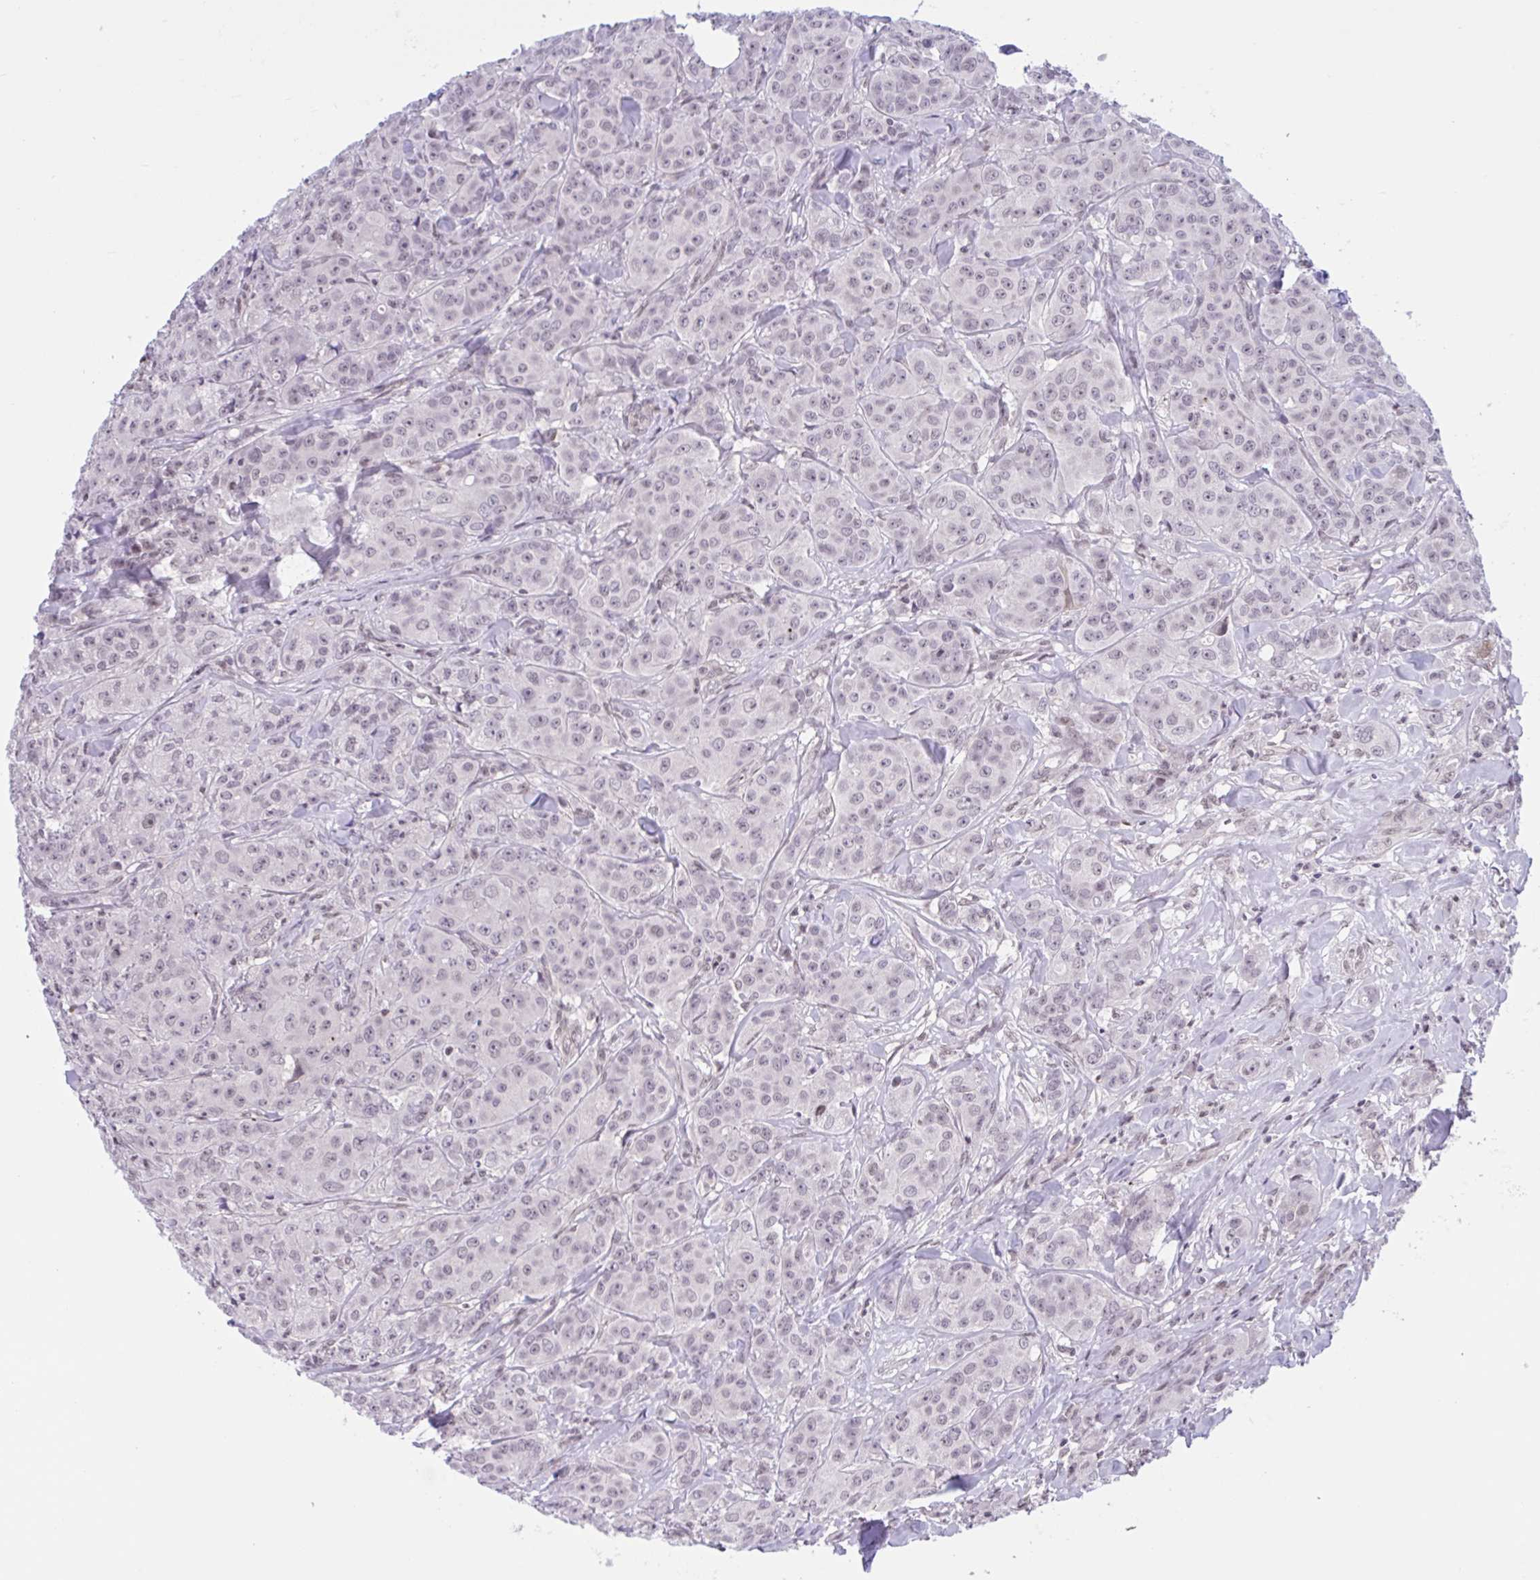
{"staining": {"intensity": "weak", "quantity": "<25%", "location": "nuclear"}, "tissue": "breast cancer", "cell_type": "Tumor cells", "image_type": "cancer", "snomed": [{"axis": "morphology", "description": "Normal tissue, NOS"}, {"axis": "morphology", "description": "Duct carcinoma"}, {"axis": "topography", "description": "Breast"}], "caption": "A micrograph of human breast invasive ductal carcinoma is negative for staining in tumor cells.", "gene": "TTC7B", "patient": {"sex": "female", "age": 43}}